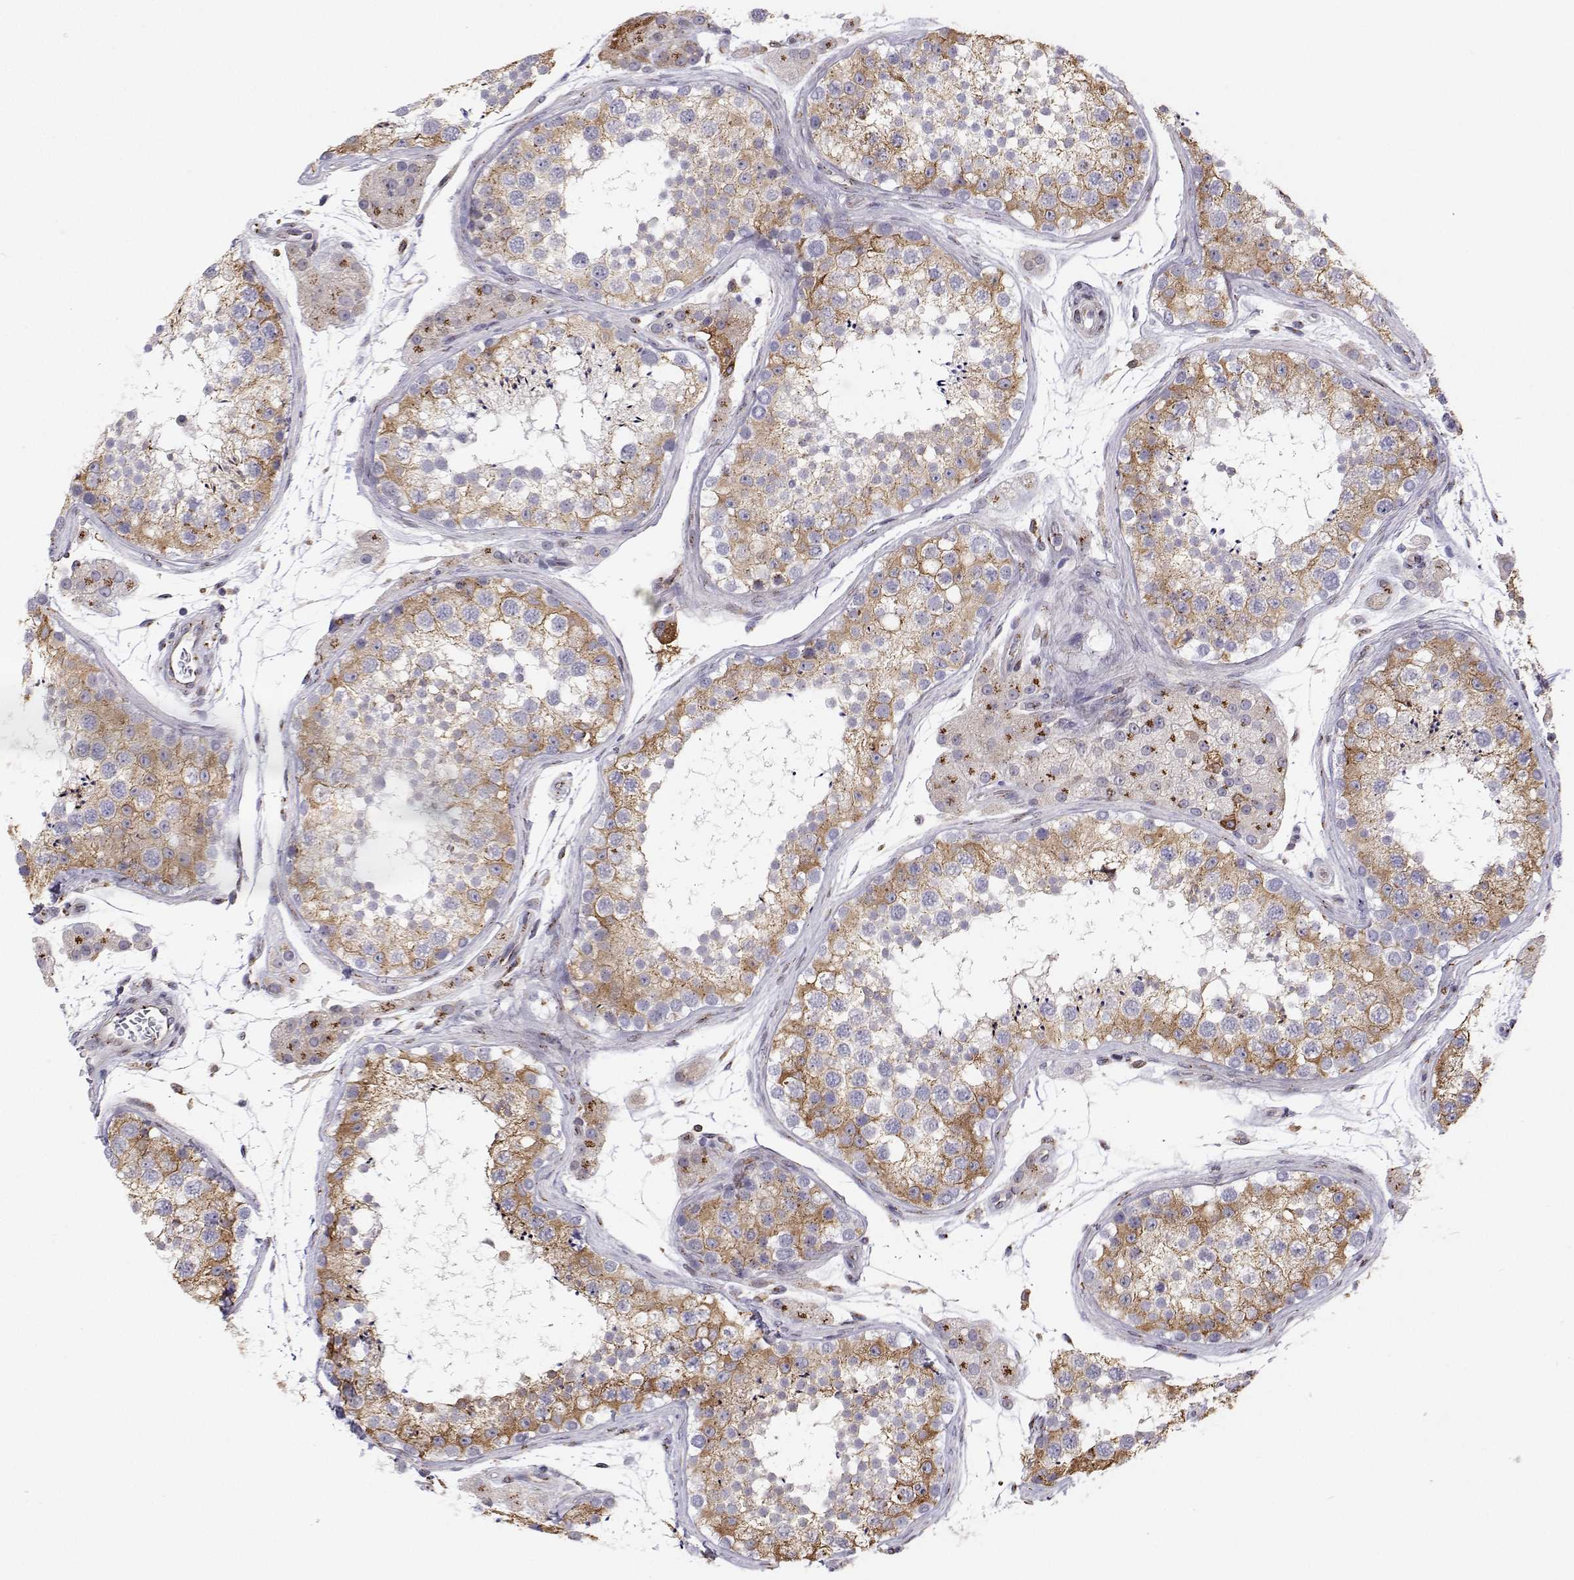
{"staining": {"intensity": "moderate", "quantity": "25%-75%", "location": "cytoplasmic/membranous"}, "tissue": "testis", "cell_type": "Cells in seminiferous ducts", "image_type": "normal", "snomed": [{"axis": "morphology", "description": "Normal tissue, NOS"}, {"axis": "topography", "description": "Testis"}], "caption": "Normal testis demonstrates moderate cytoplasmic/membranous expression in about 25%-75% of cells in seminiferous ducts Using DAB (3,3'-diaminobenzidine) (brown) and hematoxylin (blue) stains, captured at high magnification using brightfield microscopy..", "gene": "STARD13", "patient": {"sex": "male", "age": 41}}